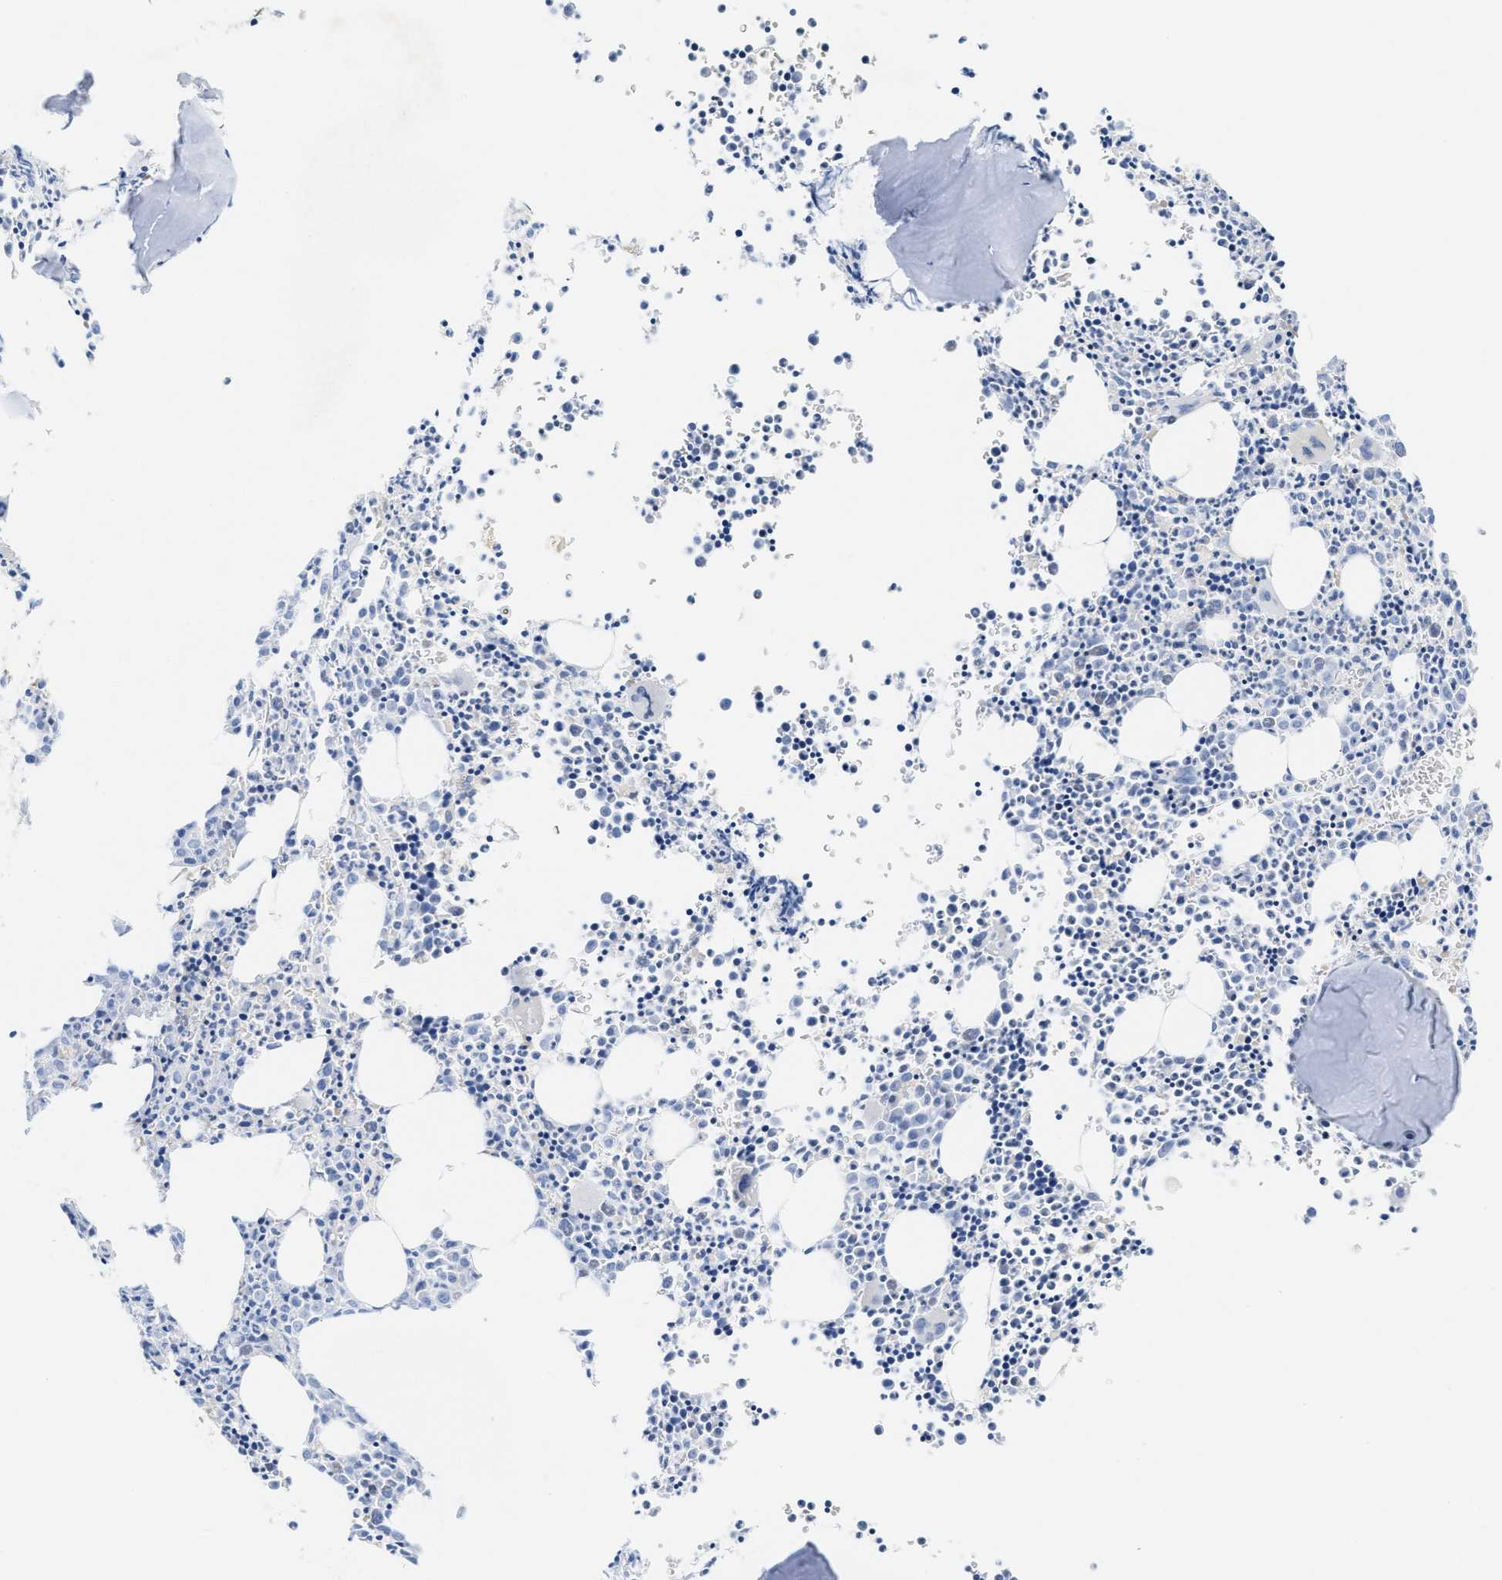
{"staining": {"intensity": "negative", "quantity": "none", "location": "none"}, "tissue": "bone marrow", "cell_type": "Hematopoietic cells", "image_type": "normal", "snomed": [{"axis": "morphology", "description": "Normal tissue, NOS"}, {"axis": "morphology", "description": "Inflammation, NOS"}, {"axis": "topography", "description": "Bone marrow"}], "caption": "Hematopoietic cells are negative for protein expression in normal human bone marrow. Brightfield microscopy of IHC stained with DAB (brown) and hematoxylin (blue), captured at high magnification.", "gene": "ANKFN1", "patient": {"sex": "male", "age": 31}}